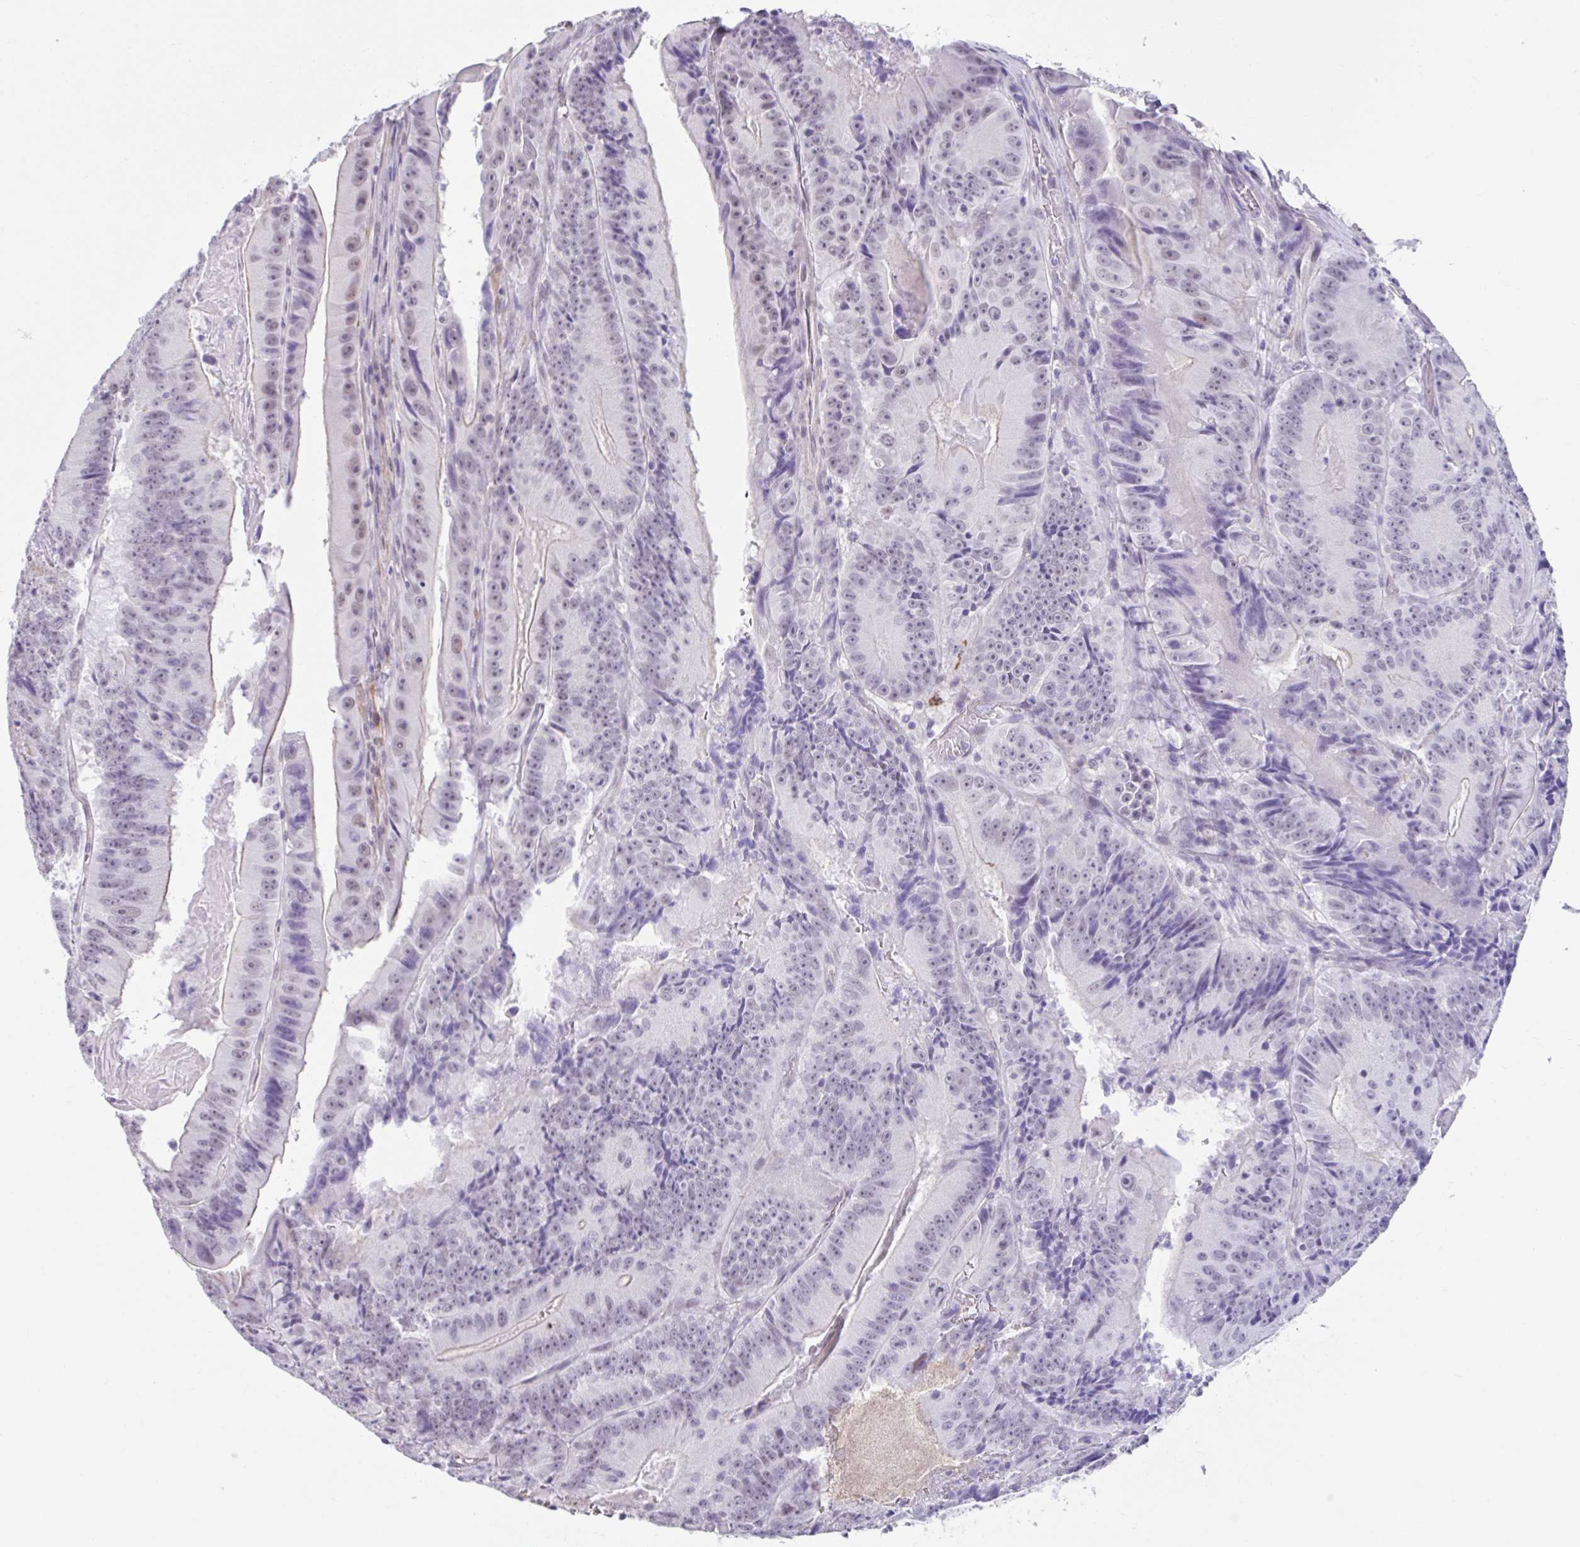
{"staining": {"intensity": "weak", "quantity": "<25%", "location": "nuclear"}, "tissue": "colorectal cancer", "cell_type": "Tumor cells", "image_type": "cancer", "snomed": [{"axis": "morphology", "description": "Adenocarcinoma, NOS"}, {"axis": "topography", "description": "Colon"}], "caption": "Image shows no protein positivity in tumor cells of colorectal adenocarcinoma tissue. The staining was performed using DAB to visualize the protein expression in brown, while the nuclei were stained in blue with hematoxylin (Magnification: 20x).", "gene": "DCAF17", "patient": {"sex": "female", "age": 86}}